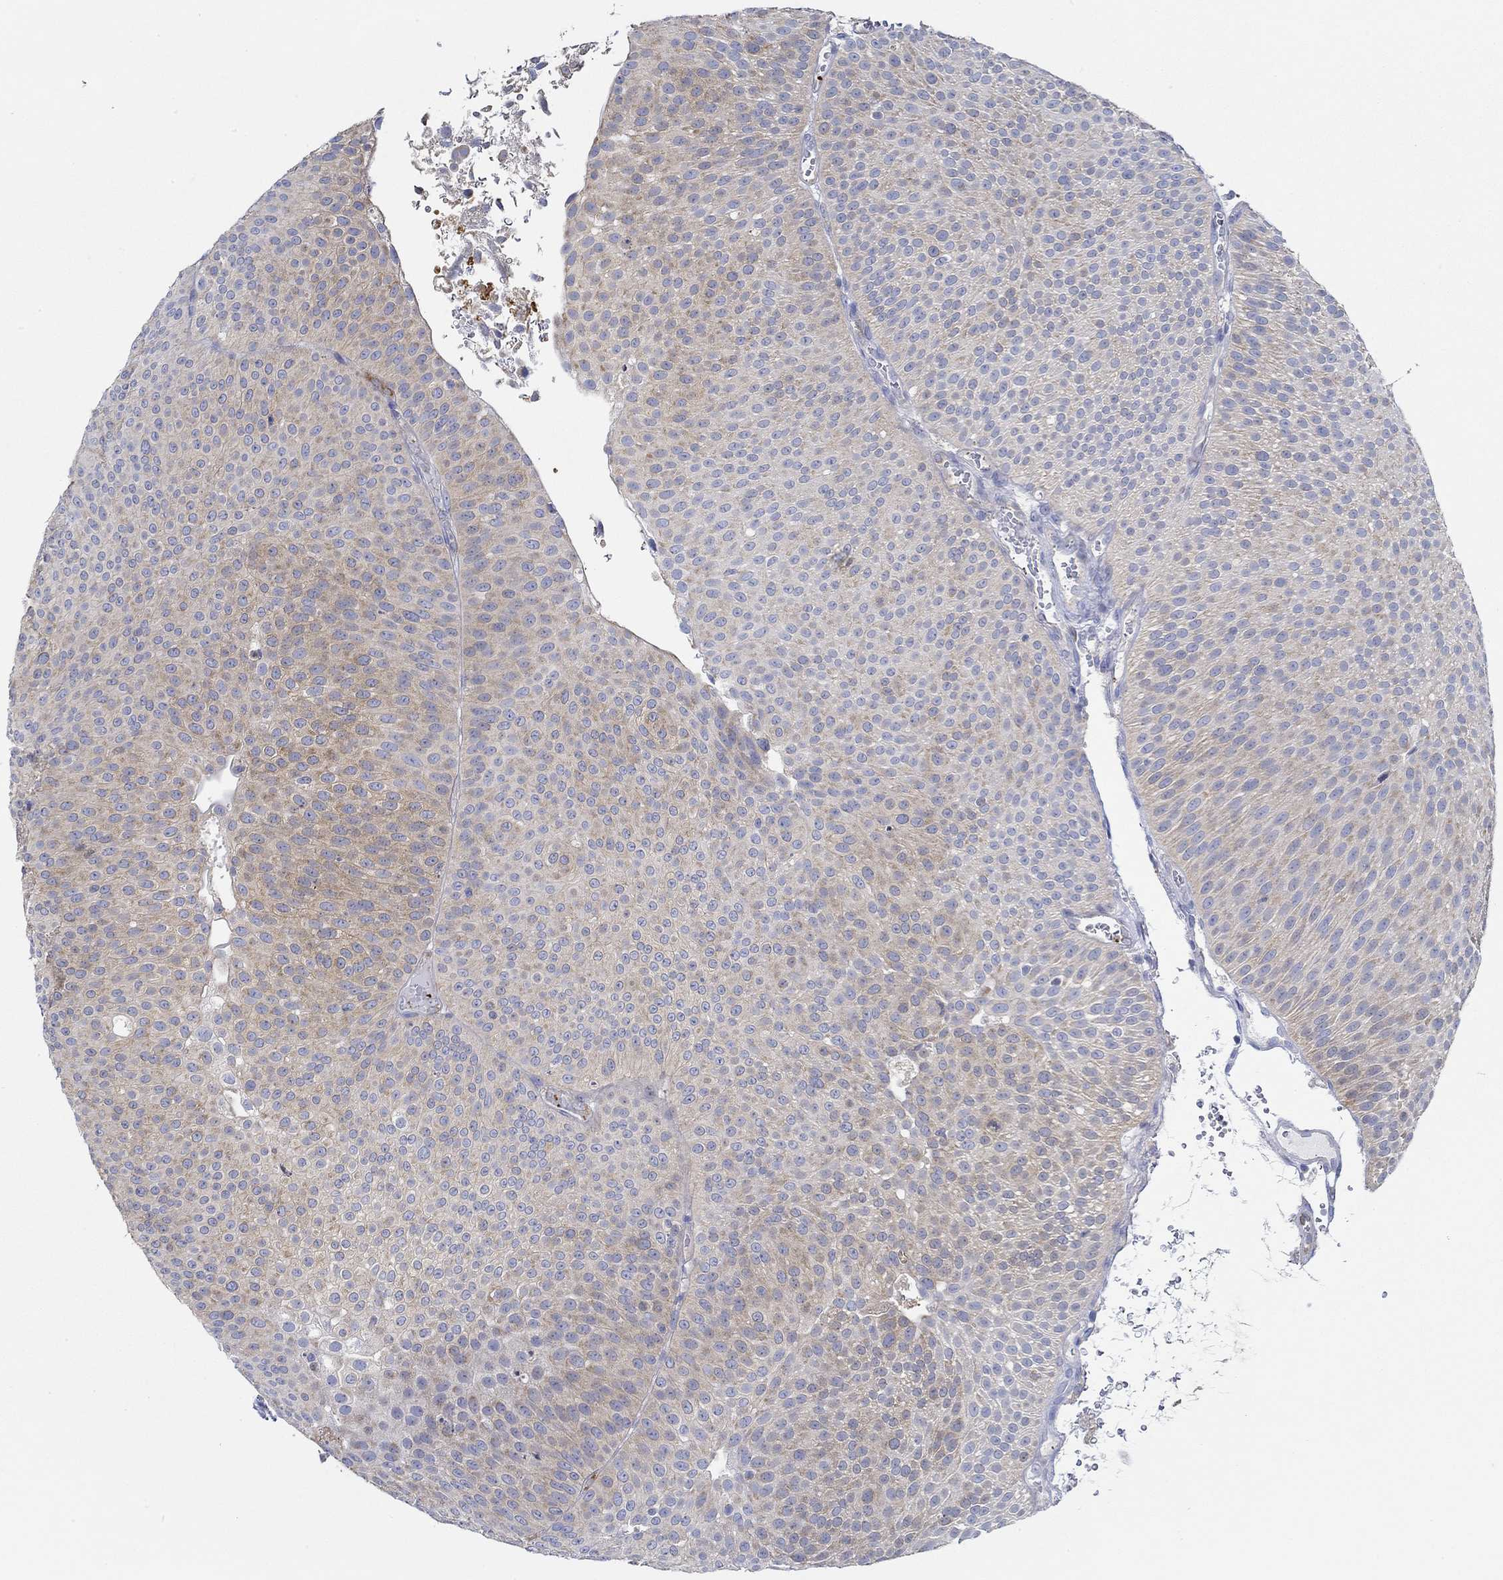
{"staining": {"intensity": "moderate", "quantity": "<25%", "location": "cytoplasmic/membranous"}, "tissue": "urothelial cancer", "cell_type": "Tumor cells", "image_type": "cancer", "snomed": [{"axis": "morphology", "description": "Urothelial carcinoma, Low grade"}, {"axis": "topography", "description": "Urinary bladder"}], "caption": "High-magnification brightfield microscopy of urothelial cancer stained with DAB (brown) and counterstained with hematoxylin (blue). tumor cells exhibit moderate cytoplasmic/membranous positivity is appreciated in approximately<25% of cells.", "gene": "SLC27A3", "patient": {"sex": "male", "age": 65}}